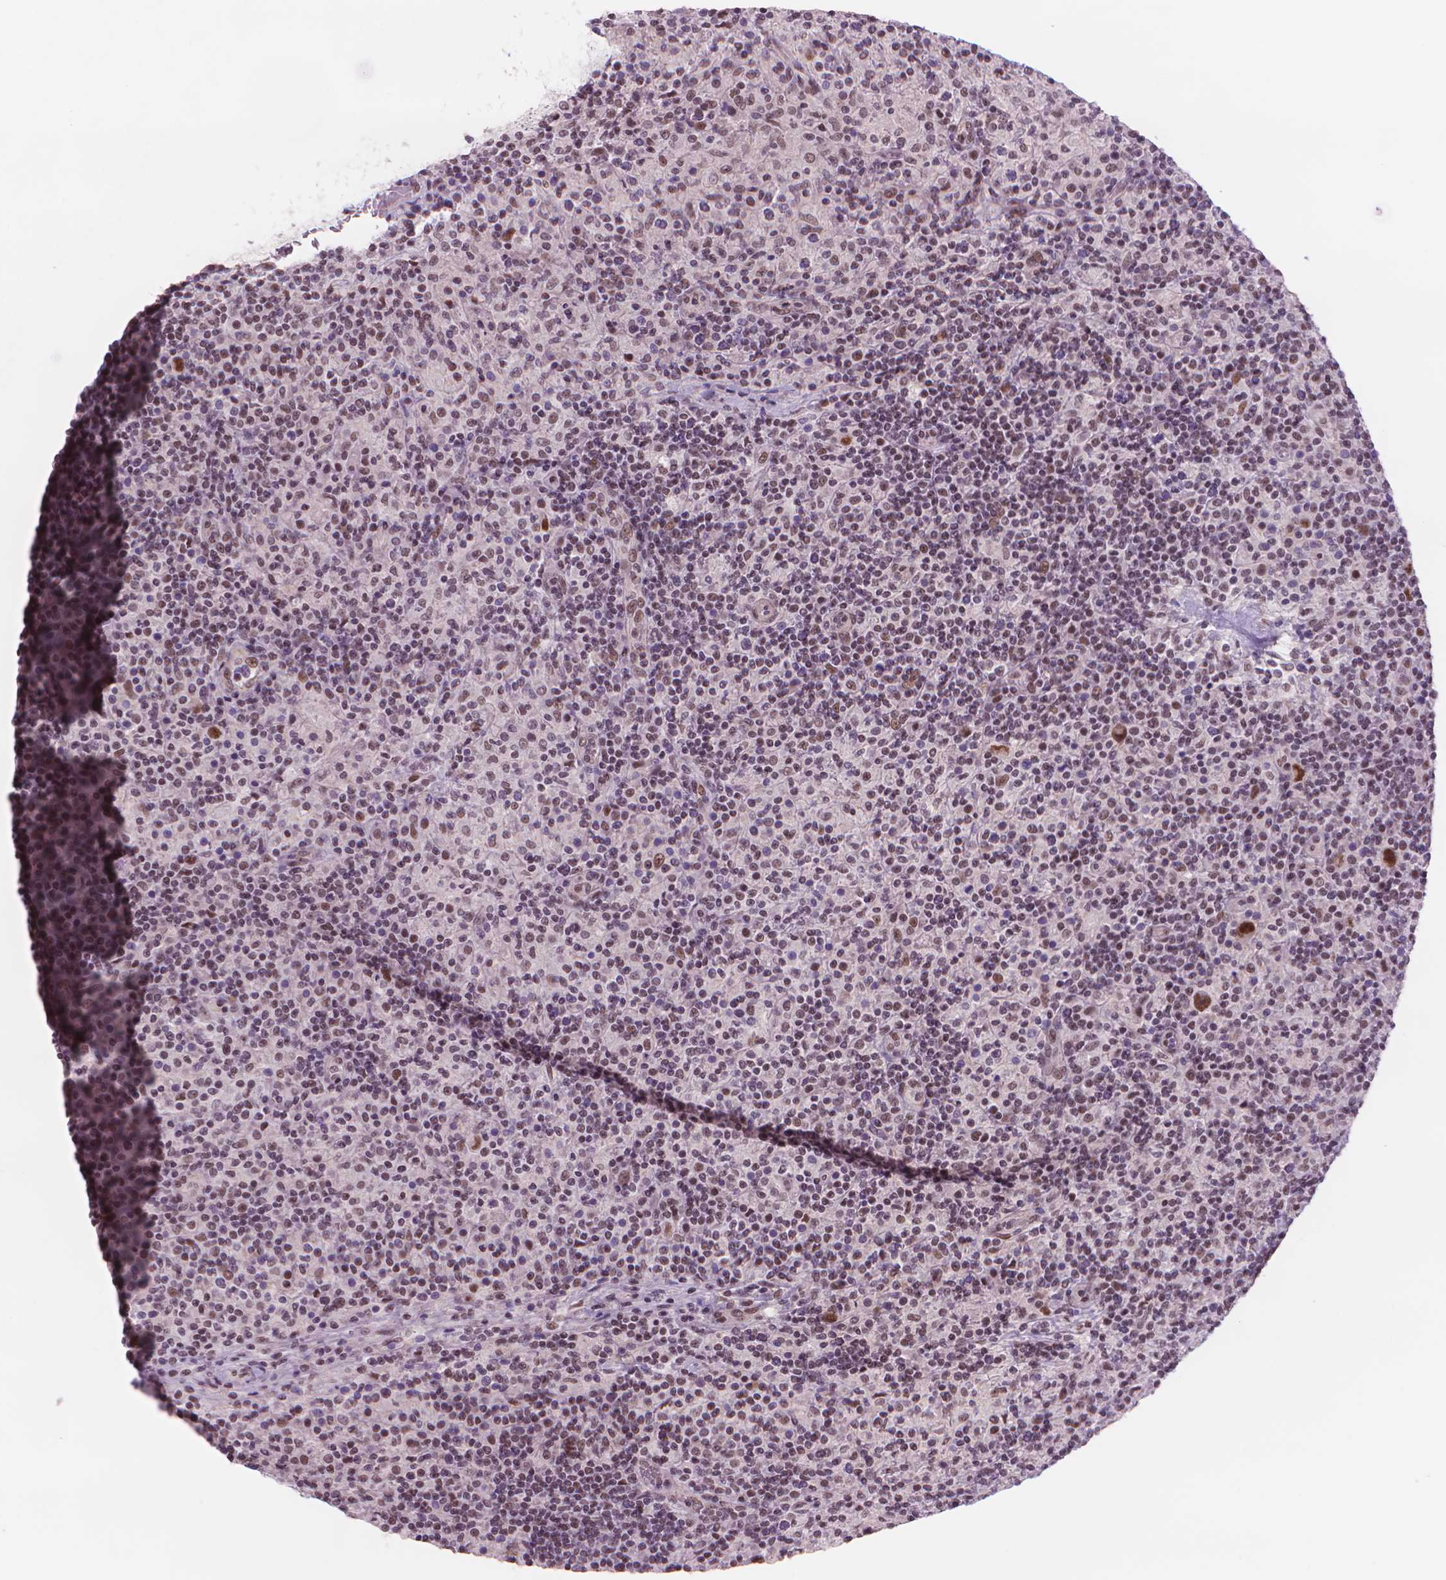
{"staining": {"intensity": "moderate", "quantity": ">75%", "location": "nuclear"}, "tissue": "lymphoma", "cell_type": "Tumor cells", "image_type": "cancer", "snomed": [{"axis": "morphology", "description": "Hodgkin's disease, NOS"}, {"axis": "topography", "description": "Lymph node"}], "caption": "Immunohistochemistry (DAB (3,3'-diaminobenzidine)) staining of lymphoma shows moderate nuclear protein expression in approximately >75% of tumor cells. Immunohistochemistry (ihc) stains the protein of interest in brown and the nuclei are stained blue.", "gene": "POLR3D", "patient": {"sex": "male", "age": 70}}